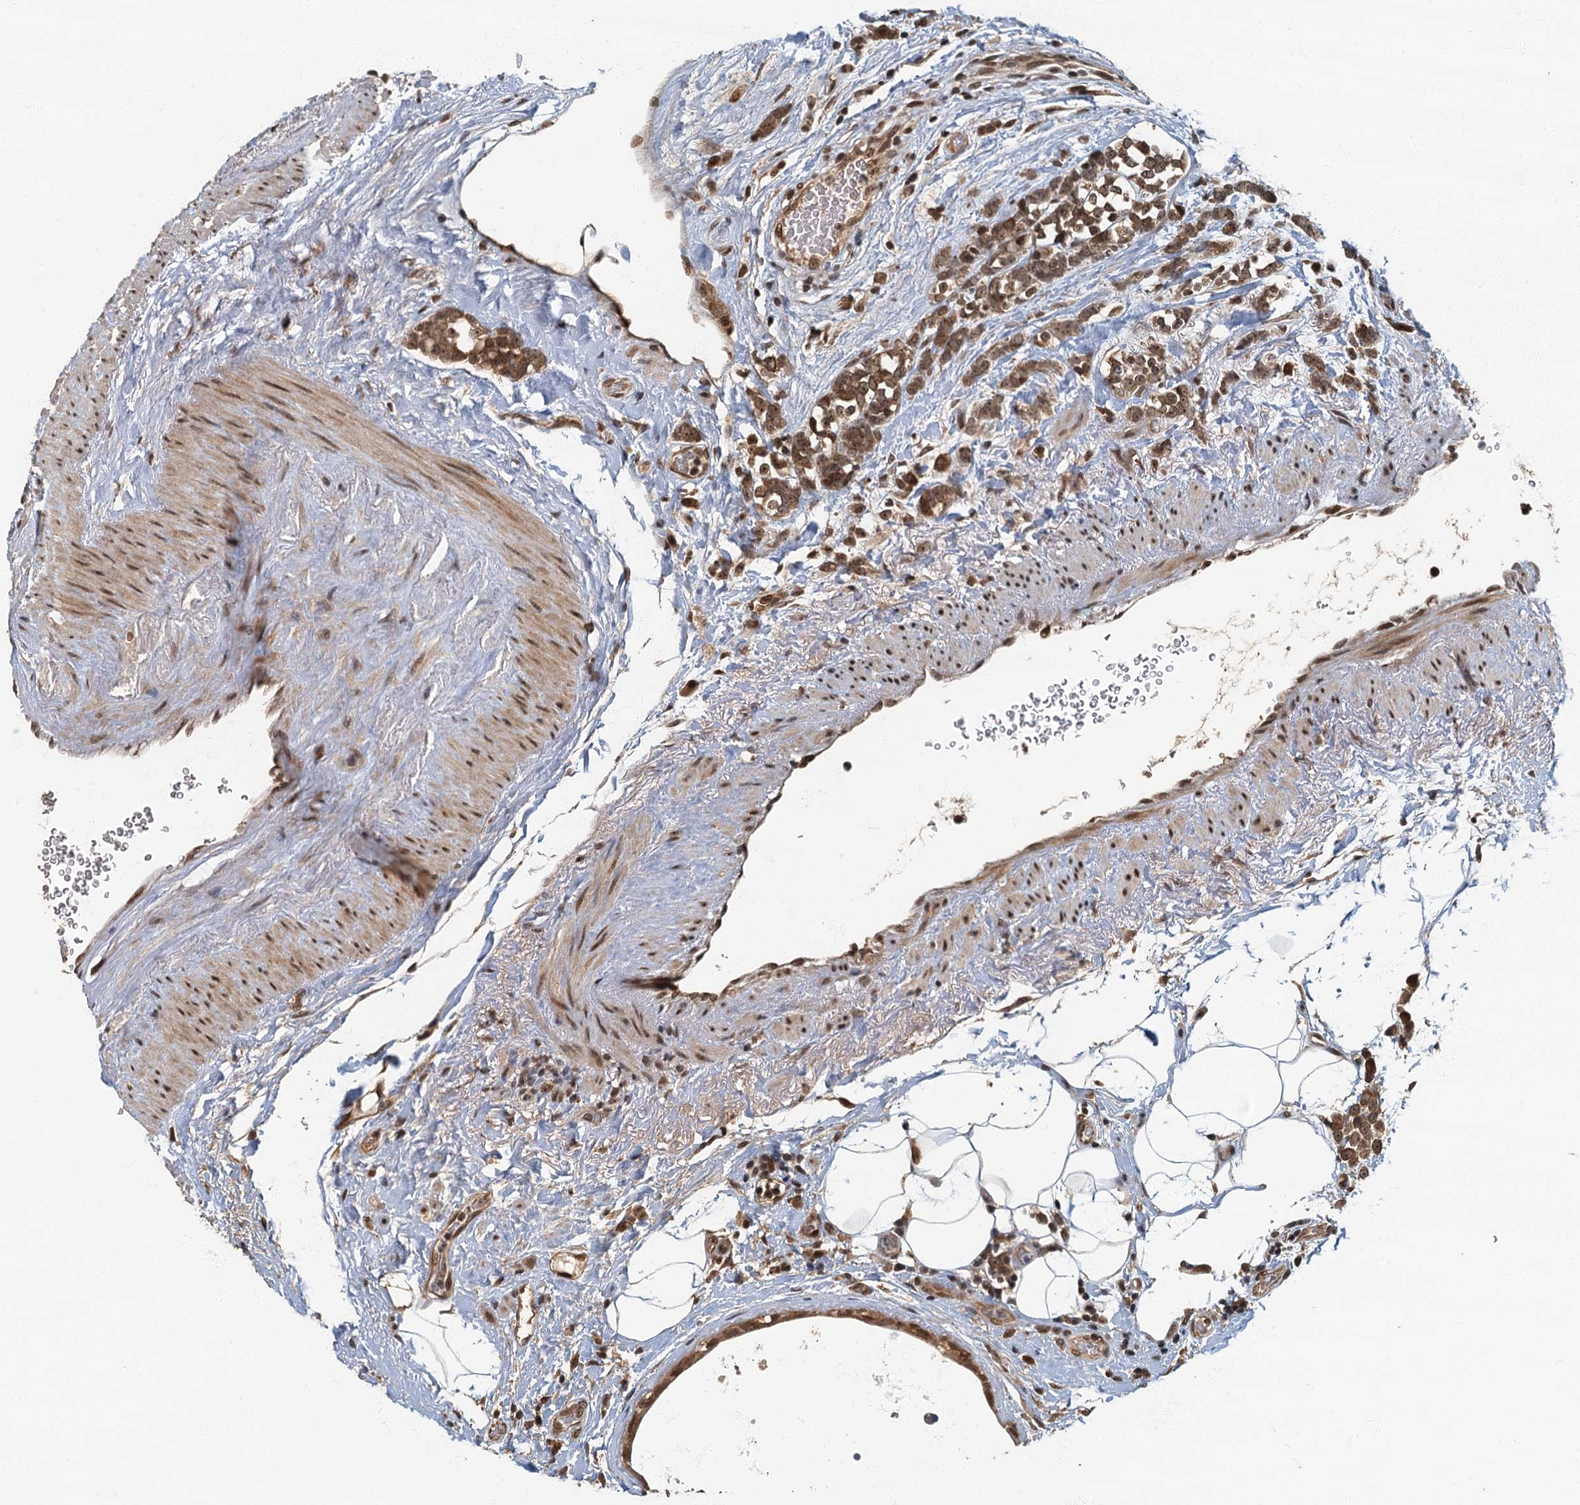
{"staining": {"intensity": "moderate", "quantity": ">75%", "location": "cytoplasmic/membranous,nuclear"}, "tissue": "breast cancer", "cell_type": "Tumor cells", "image_type": "cancer", "snomed": [{"axis": "morphology", "description": "Lobular carcinoma"}, {"axis": "topography", "description": "Breast"}], "caption": "Breast lobular carcinoma tissue shows moderate cytoplasmic/membranous and nuclear staining in approximately >75% of tumor cells, visualized by immunohistochemistry.", "gene": "CKAP2L", "patient": {"sex": "female", "age": 58}}